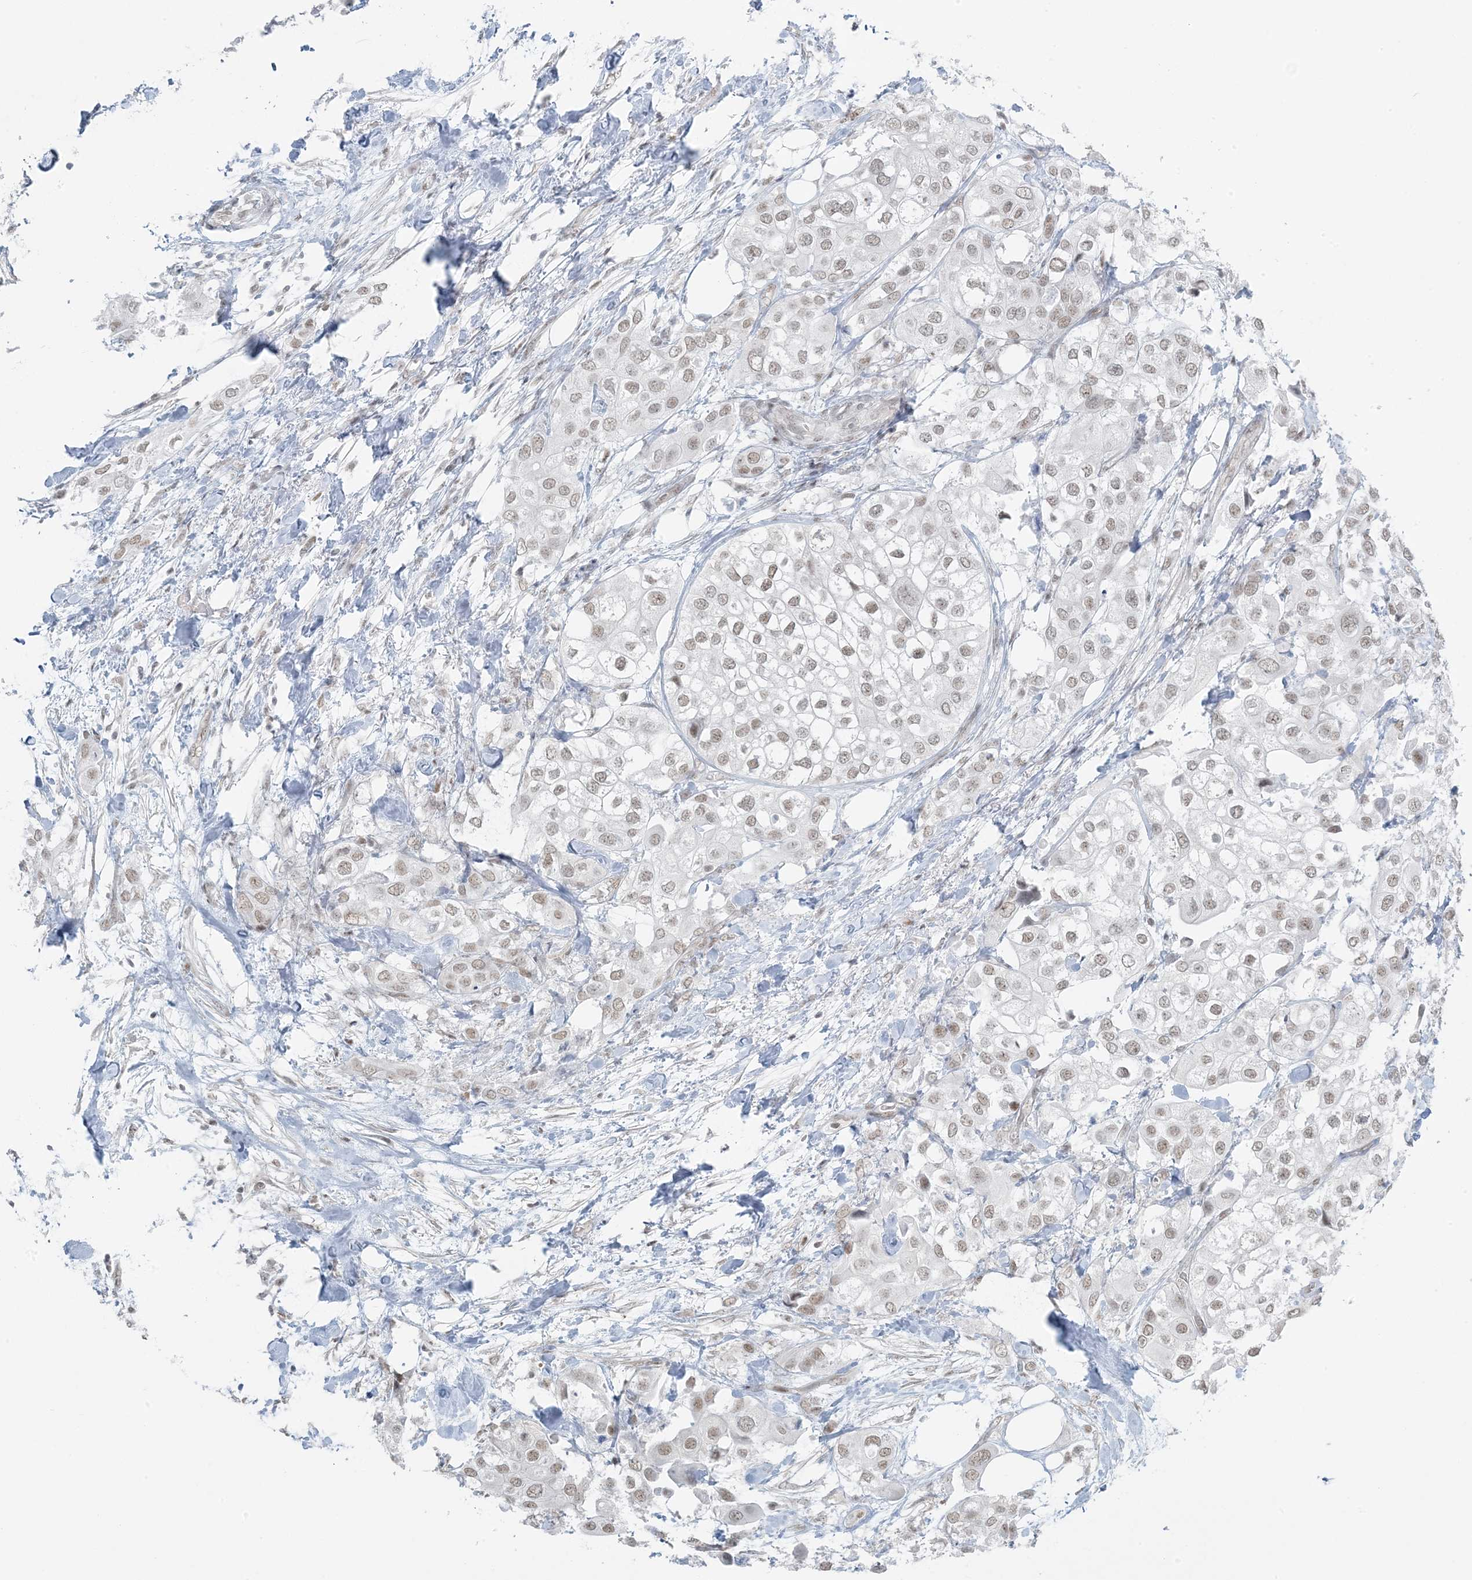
{"staining": {"intensity": "weak", "quantity": ">75%", "location": "nuclear"}, "tissue": "urothelial cancer", "cell_type": "Tumor cells", "image_type": "cancer", "snomed": [{"axis": "morphology", "description": "Urothelial carcinoma, High grade"}, {"axis": "topography", "description": "Urinary bladder"}], "caption": "High-grade urothelial carcinoma stained with a protein marker displays weak staining in tumor cells.", "gene": "ZNF787", "patient": {"sex": "male", "age": 64}}